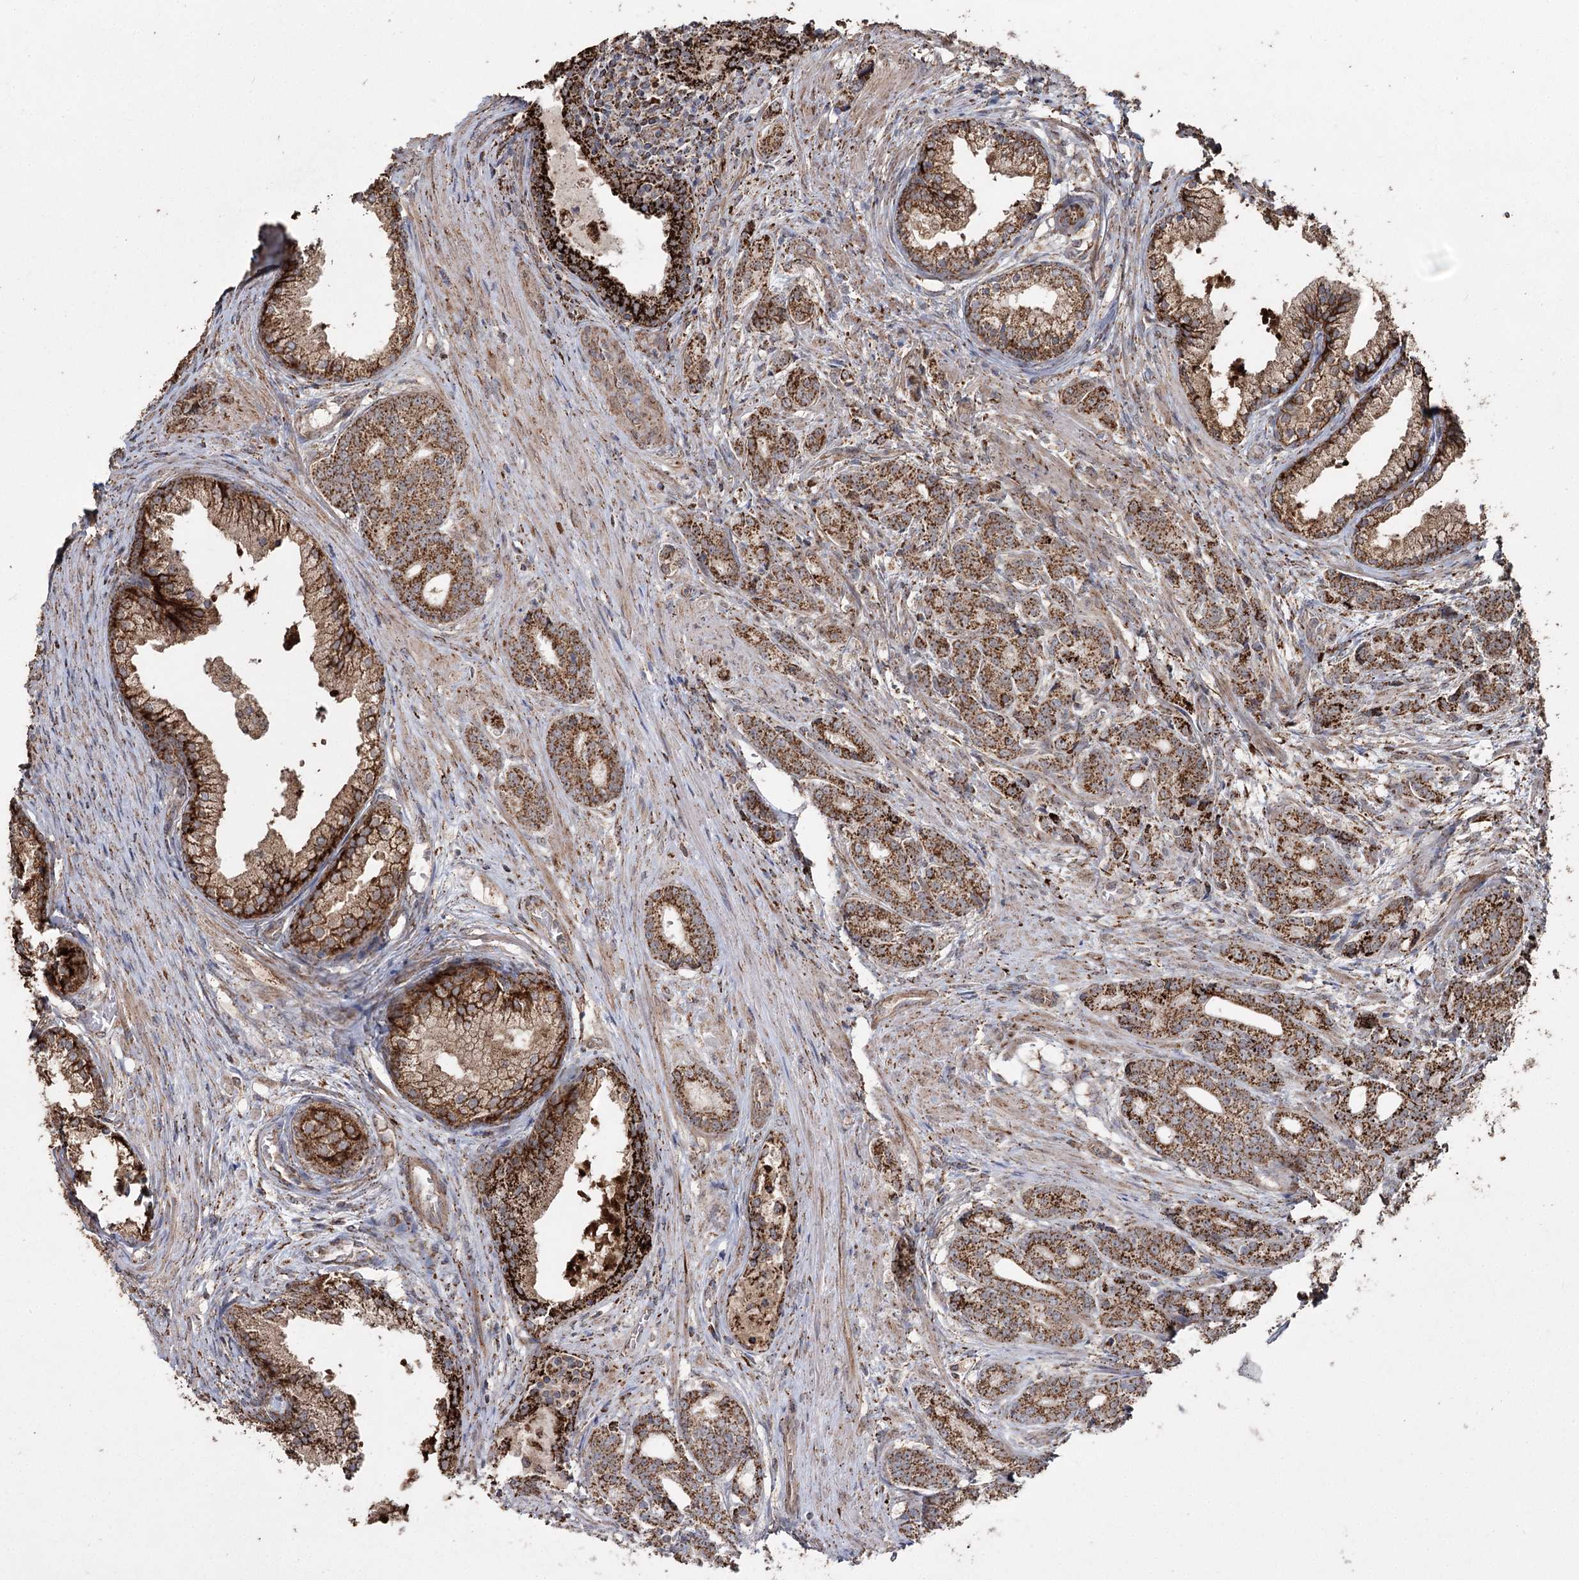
{"staining": {"intensity": "strong", "quantity": ">75%", "location": "cytoplasmic/membranous"}, "tissue": "prostate cancer", "cell_type": "Tumor cells", "image_type": "cancer", "snomed": [{"axis": "morphology", "description": "Adenocarcinoma, Low grade"}, {"axis": "topography", "description": "Prostate"}], "caption": "Human adenocarcinoma (low-grade) (prostate) stained with a protein marker shows strong staining in tumor cells.", "gene": "SLF2", "patient": {"sex": "male", "age": 71}}